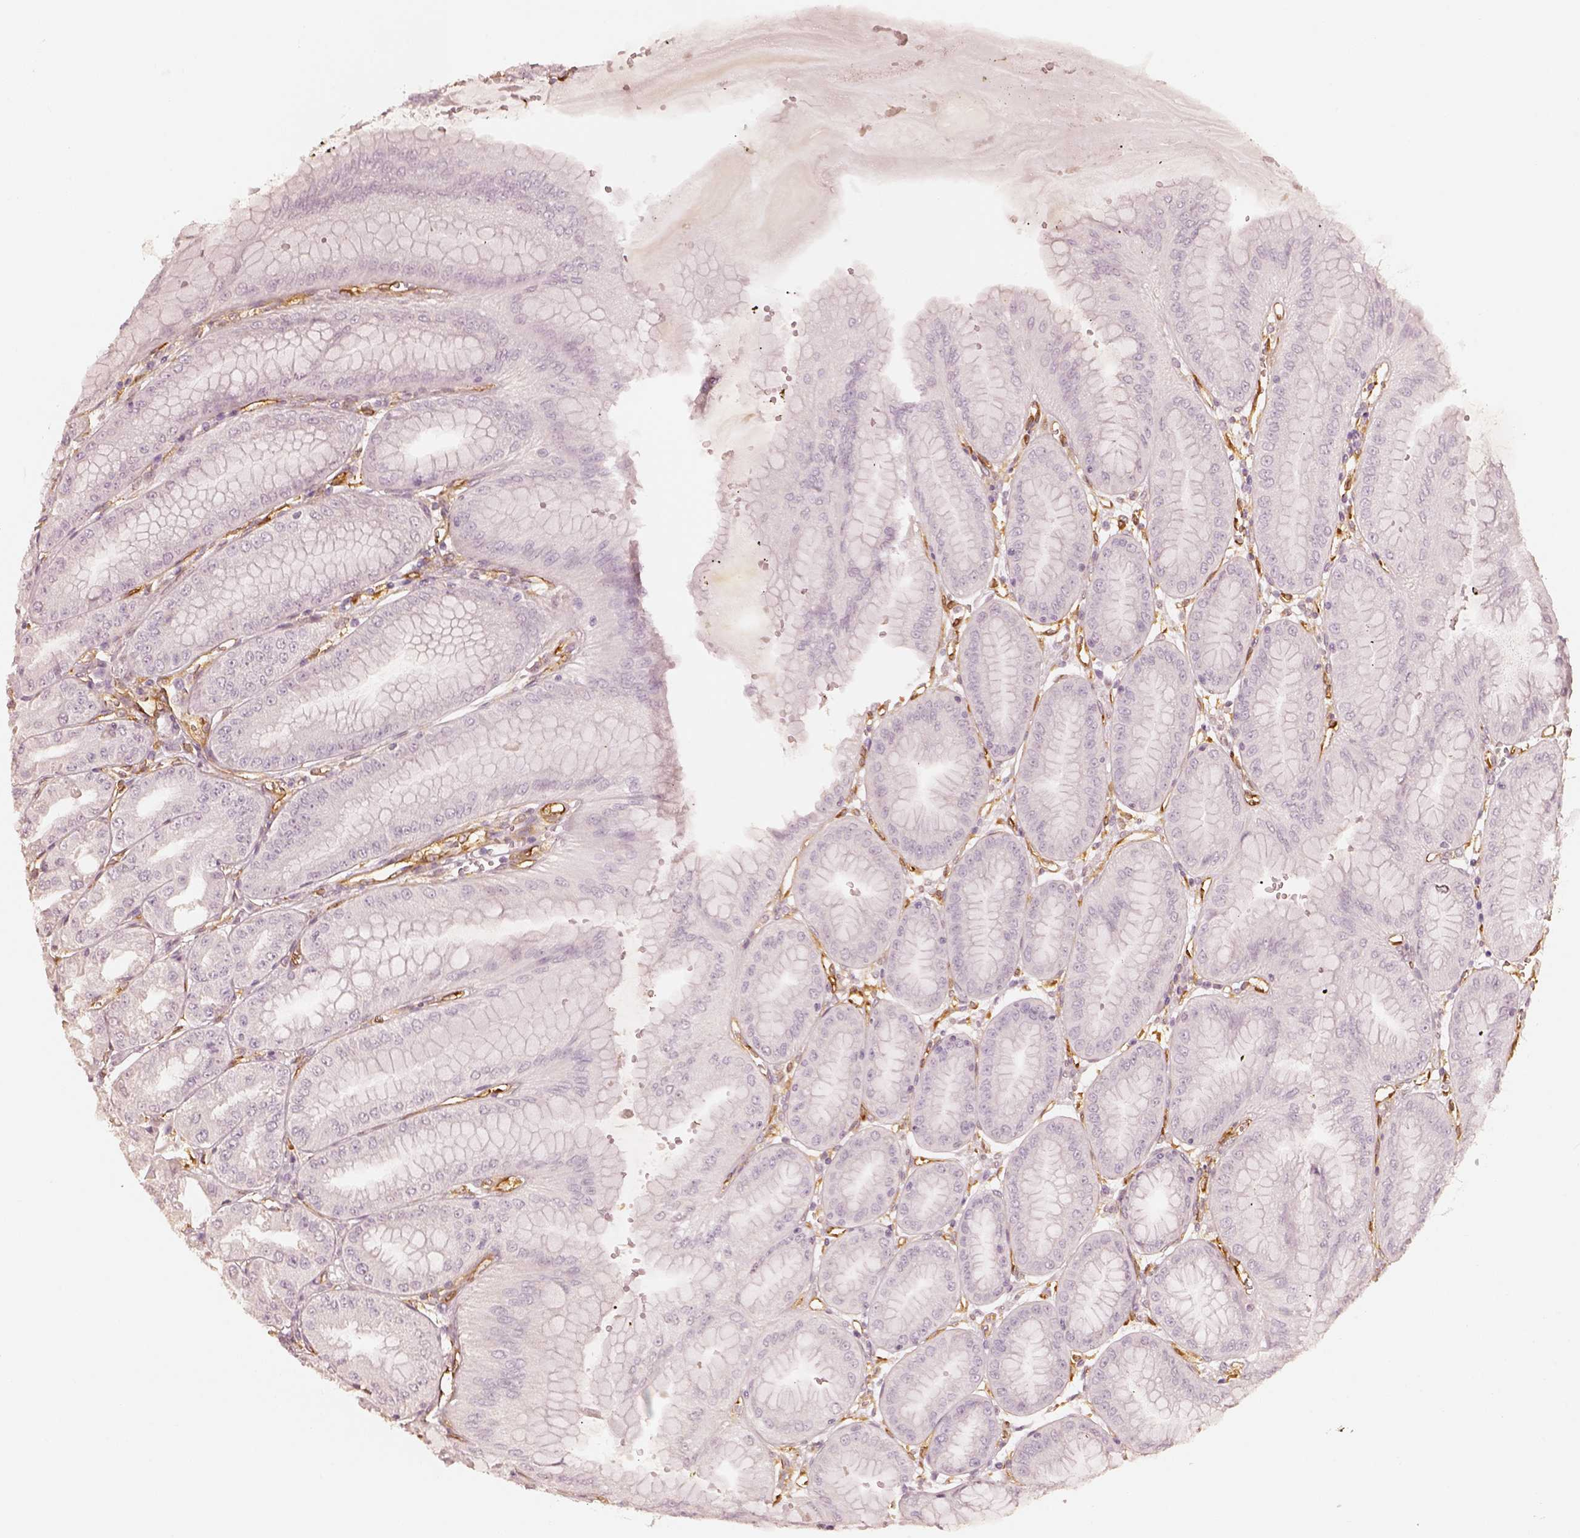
{"staining": {"intensity": "negative", "quantity": "none", "location": "none"}, "tissue": "stomach", "cell_type": "Glandular cells", "image_type": "normal", "snomed": [{"axis": "morphology", "description": "Normal tissue, NOS"}, {"axis": "topography", "description": "Stomach, lower"}], "caption": "DAB immunohistochemical staining of benign human stomach exhibits no significant staining in glandular cells. (Stains: DAB (3,3'-diaminobenzidine) immunohistochemistry with hematoxylin counter stain, Microscopy: brightfield microscopy at high magnification).", "gene": "FSCN1", "patient": {"sex": "male", "age": 71}}